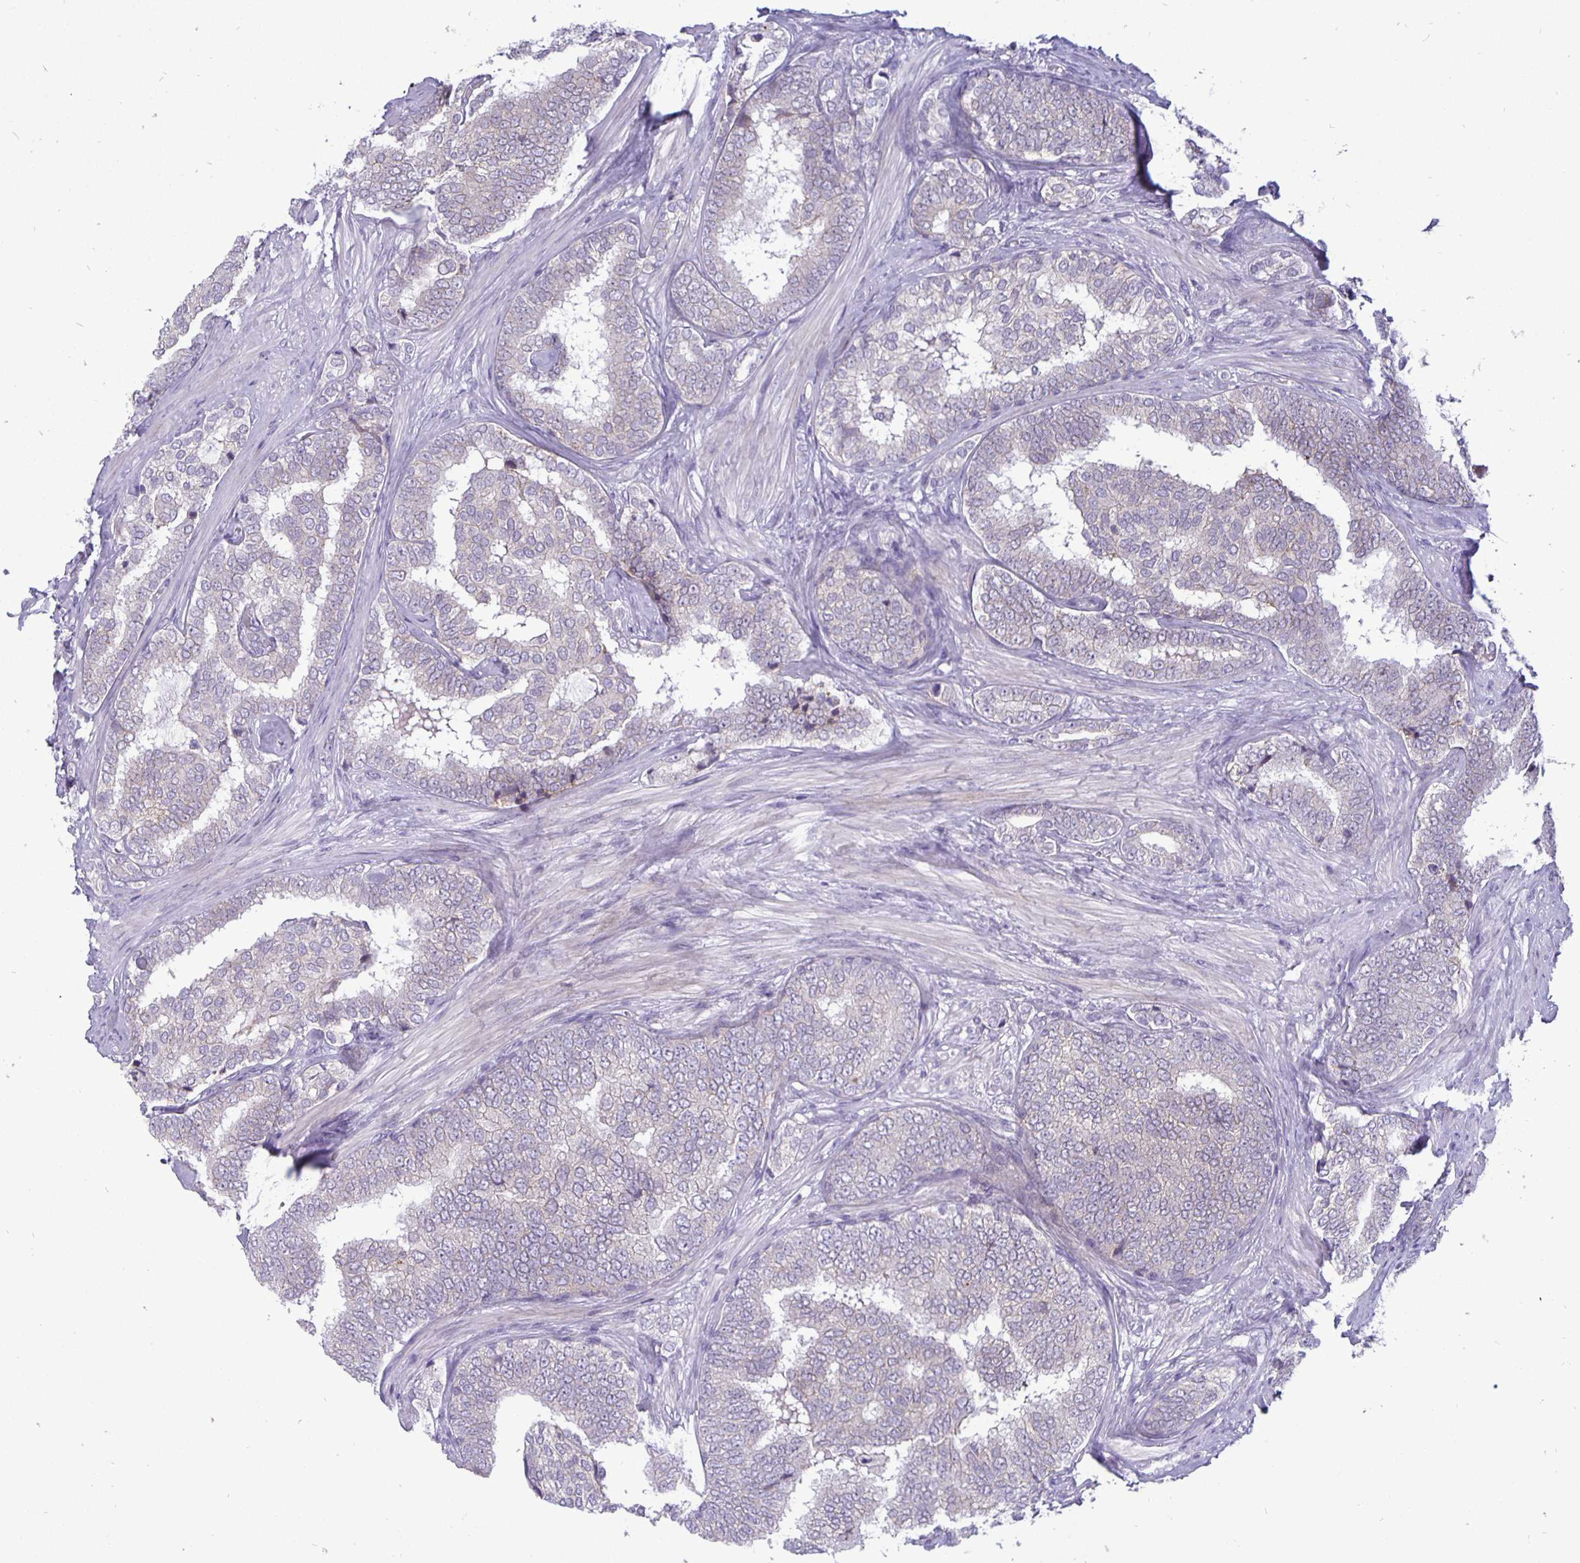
{"staining": {"intensity": "negative", "quantity": "none", "location": "none"}, "tissue": "prostate cancer", "cell_type": "Tumor cells", "image_type": "cancer", "snomed": [{"axis": "morphology", "description": "Adenocarcinoma, High grade"}, {"axis": "topography", "description": "Prostate"}], "caption": "Adenocarcinoma (high-grade) (prostate) stained for a protein using immunohistochemistry (IHC) shows no staining tumor cells.", "gene": "ERBB2", "patient": {"sex": "male", "age": 72}}